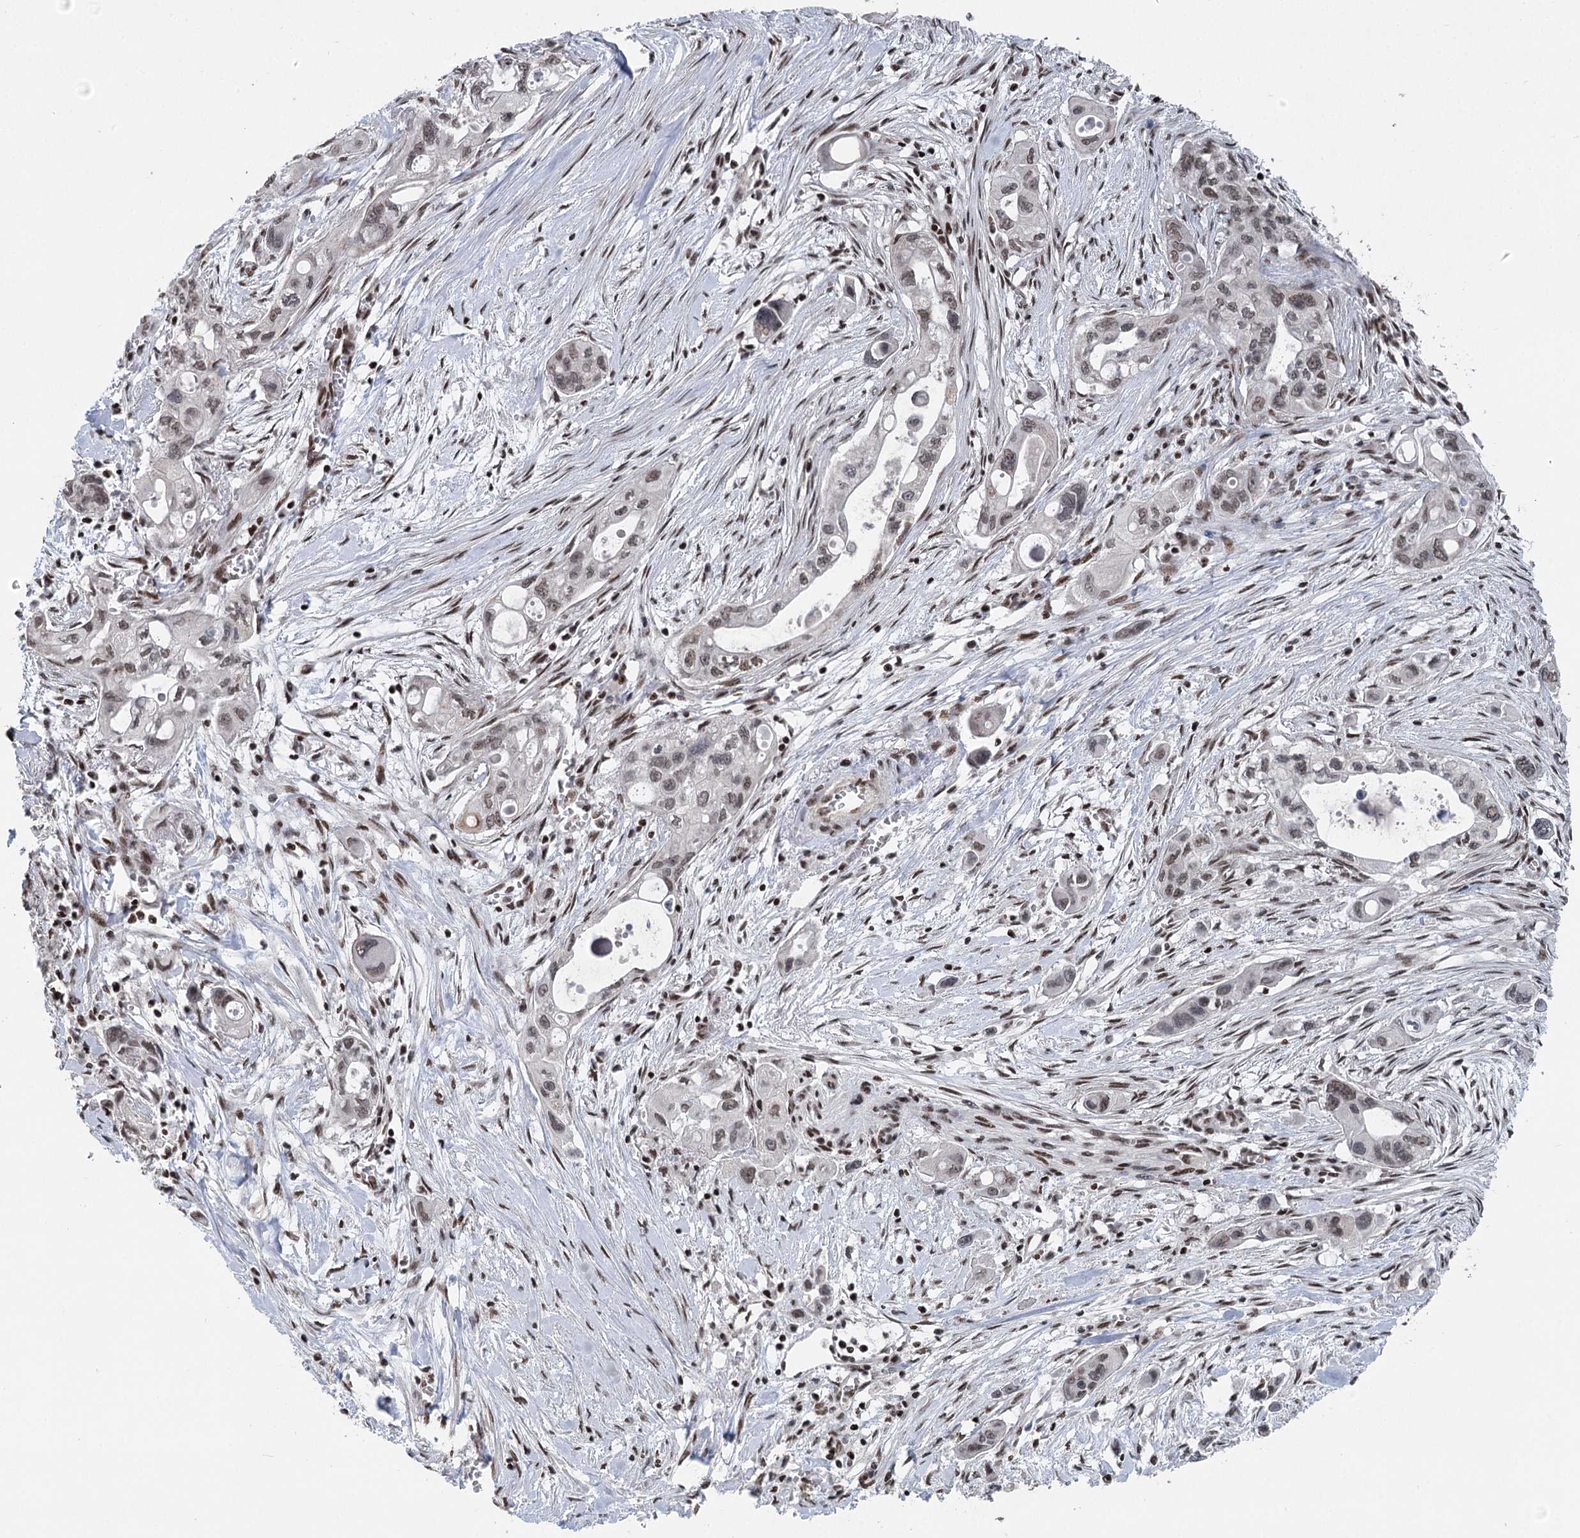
{"staining": {"intensity": "weak", "quantity": ">75%", "location": "nuclear"}, "tissue": "pancreatic cancer", "cell_type": "Tumor cells", "image_type": "cancer", "snomed": [{"axis": "morphology", "description": "Adenocarcinoma, NOS"}, {"axis": "topography", "description": "Pancreas"}], "caption": "Immunohistochemistry (IHC) image of neoplastic tissue: human adenocarcinoma (pancreatic) stained using IHC demonstrates low levels of weak protein expression localized specifically in the nuclear of tumor cells, appearing as a nuclear brown color.", "gene": "CGGBP1", "patient": {"sex": "male", "age": 75}}